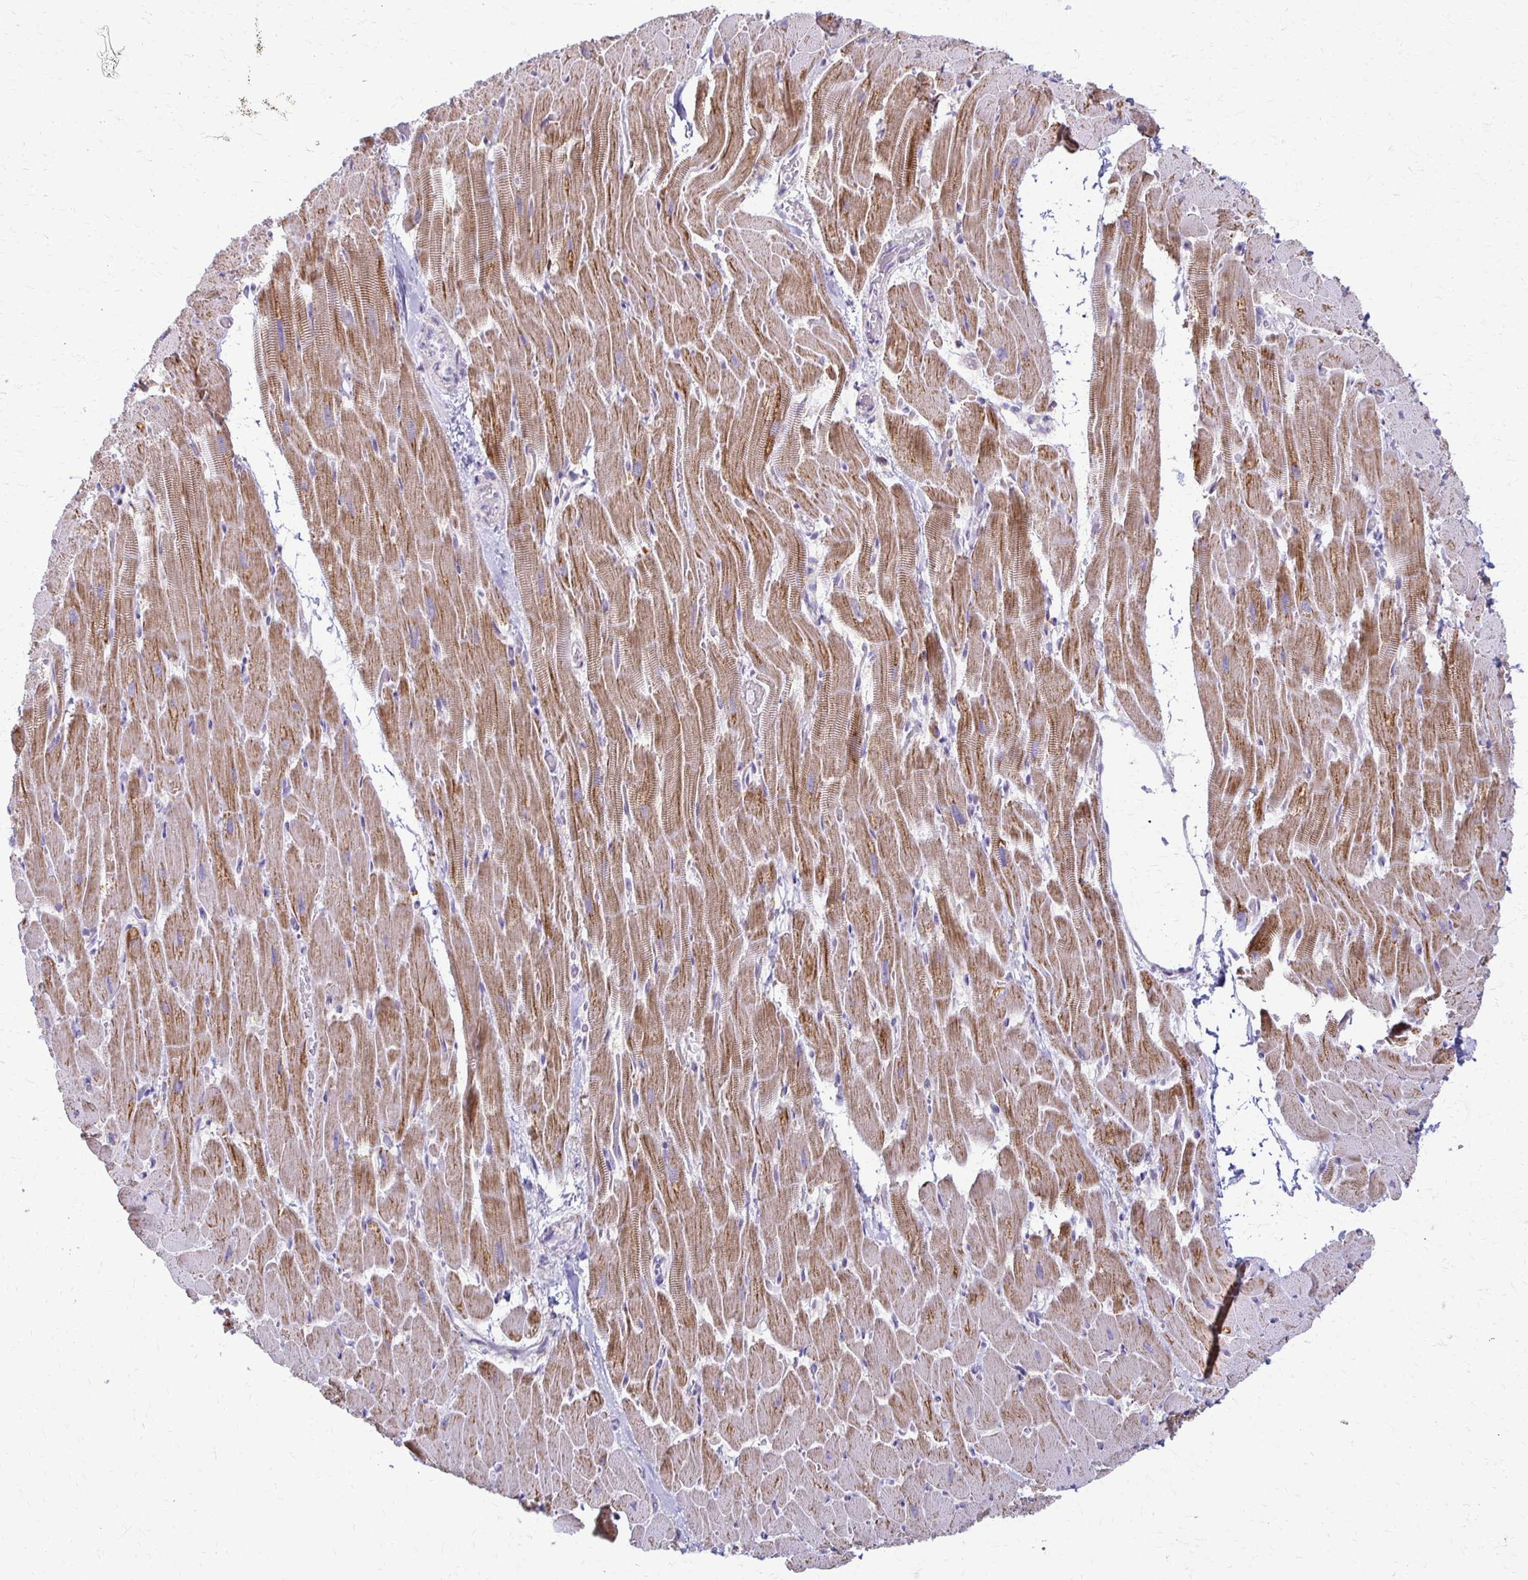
{"staining": {"intensity": "moderate", "quantity": "25%-75%", "location": "cytoplasmic/membranous"}, "tissue": "heart muscle", "cell_type": "Cardiomyocytes", "image_type": "normal", "snomed": [{"axis": "morphology", "description": "Normal tissue, NOS"}, {"axis": "topography", "description": "Heart"}], "caption": "Approximately 25%-75% of cardiomyocytes in normal heart muscle reveal moderate cytoplasmic/membranous protein expression as visualized by brown immunohistochemical staining.", "gene": "FCGR2A", "patient": {"sex": "male", "age": 37}}